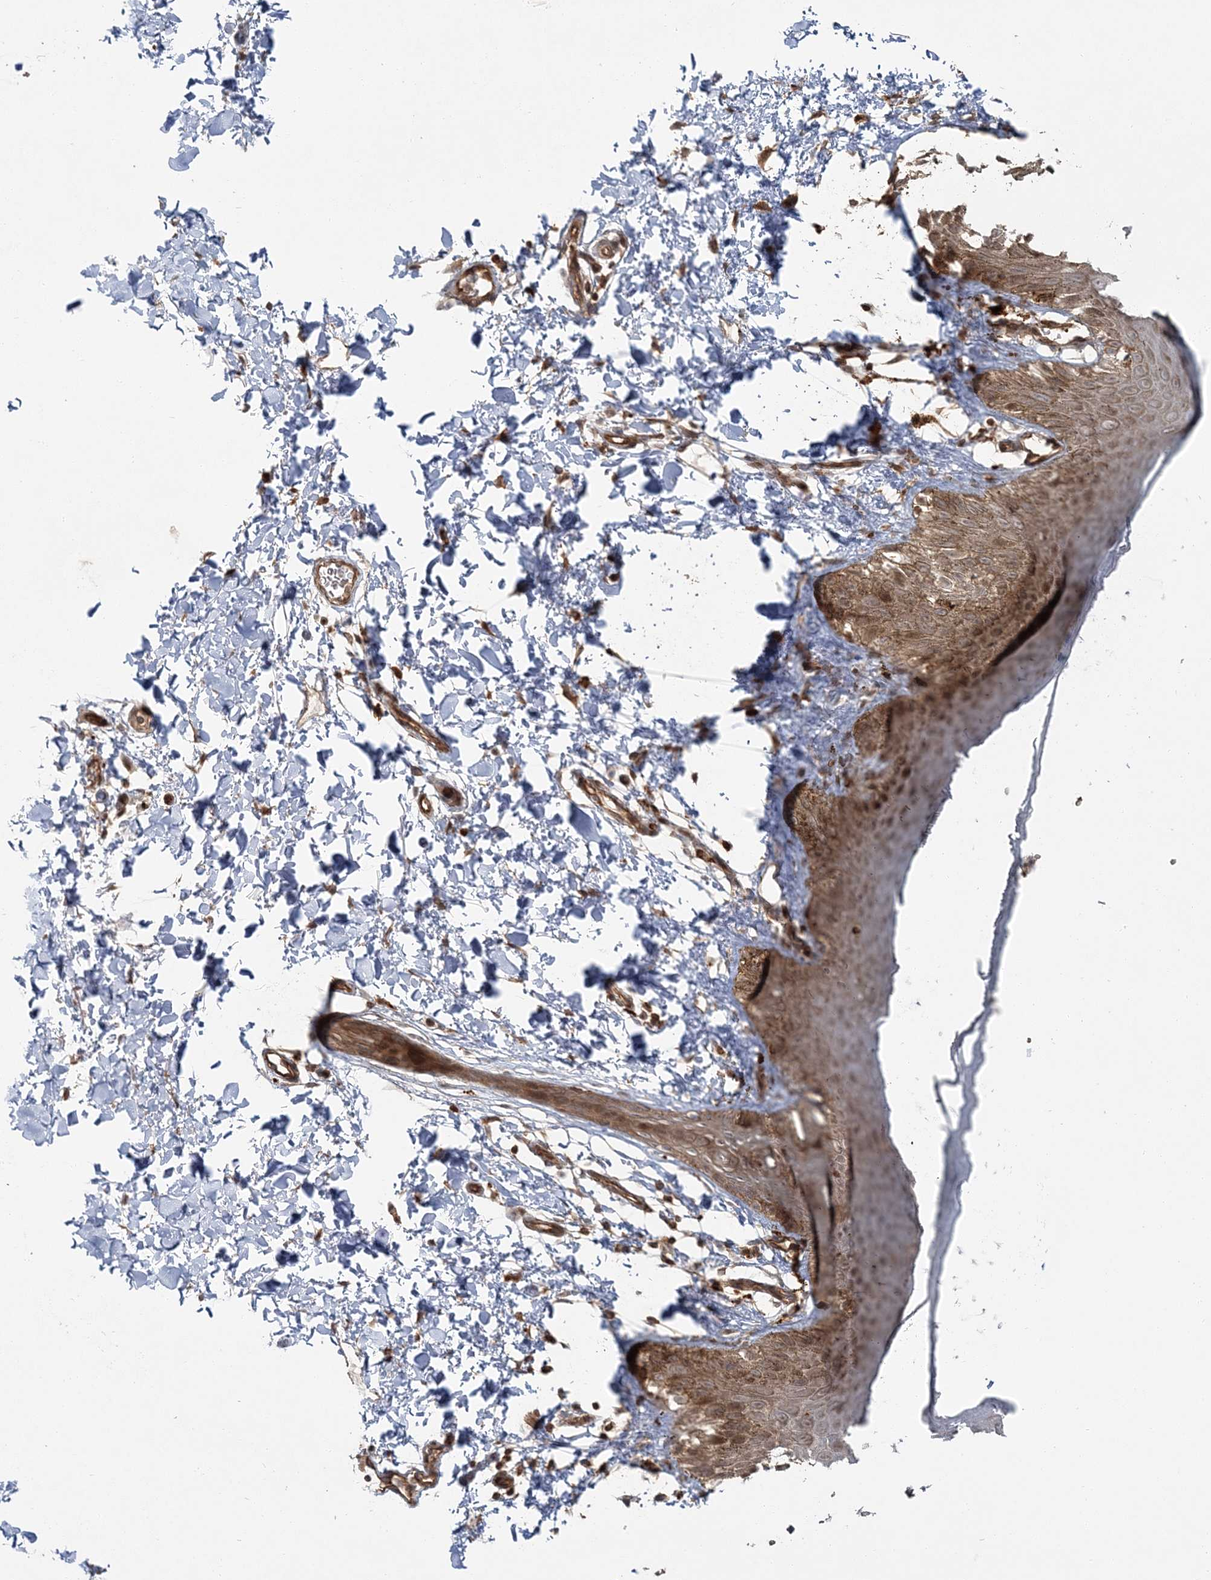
{"staining": {"intensity": "moderate", "quantity": ">75%", "location": "cytoplasmic/membranous"}, "tissue": "skin", "cell_type": "Epidermal cells", "image_type": "normal", "snomed": [{"axis": "morphology", "description": "Normal tissue, NOS"}, {"axis": "topography", "description": "Anal"}], "caption": "Approximately >75% of epidermal cells in normal human skin show moderate cytoplasmic/membranous protein expression as visualized by brown immunohistochemical staining.", "gene": "RGCC", "patient": {"sex": "male", "age": 44}}